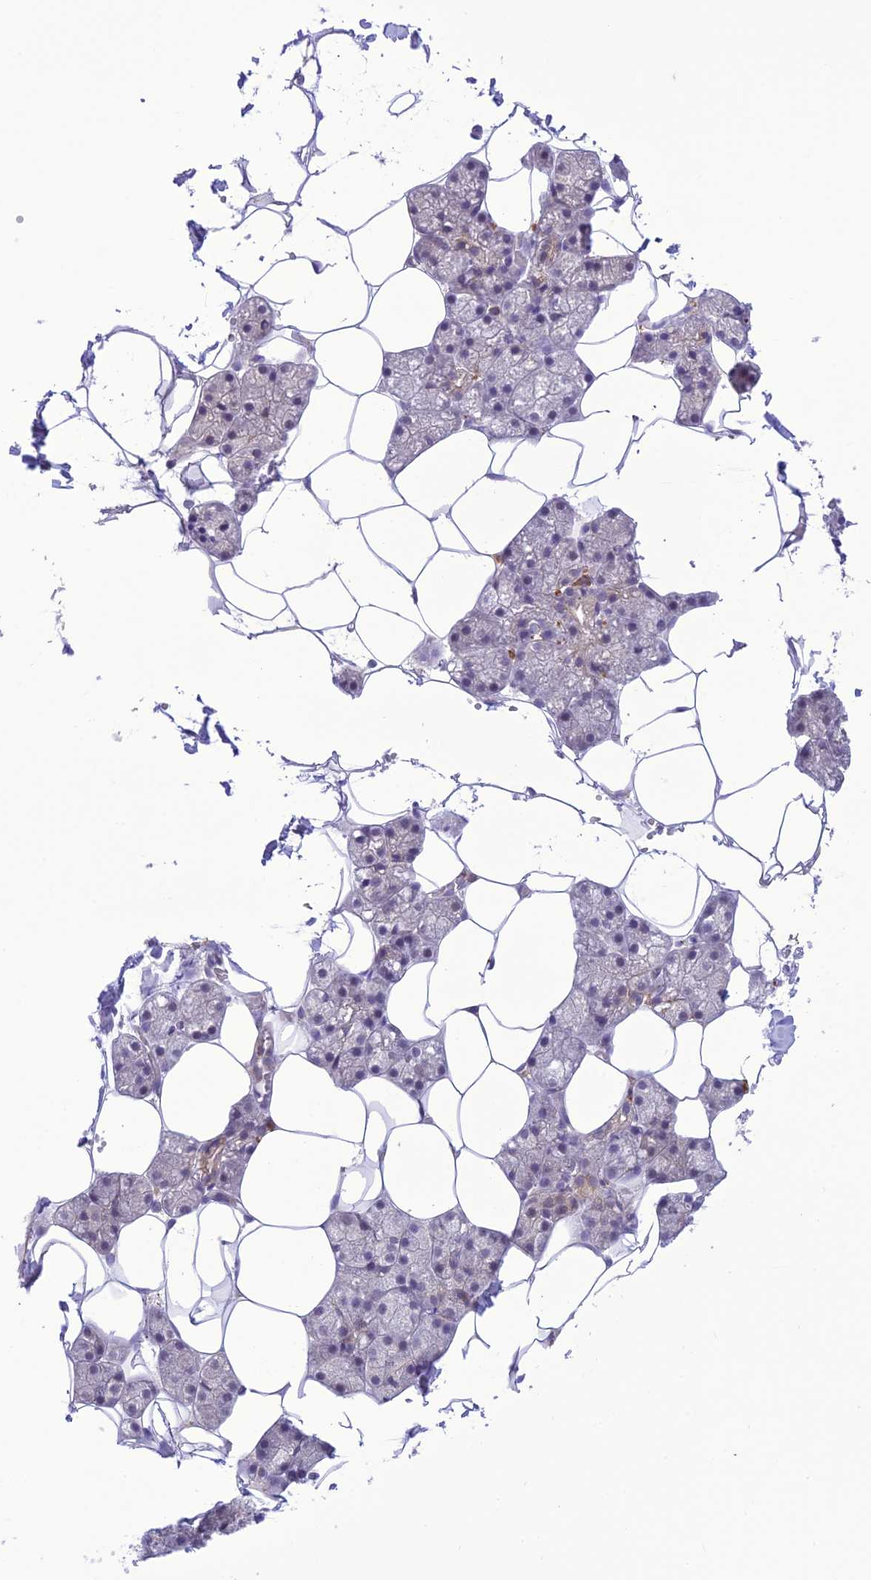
{"staining": {"intensity": "negative", "quantity": "none", "location": "none"}, "tissue": "salivary gland", "cell_type": "Glandular cells", "image_type": "normal", "snomed": [{"axis": "morphology", "description": "Normal tissue, NOS"}, {"axis": "topography", "description": "Salivary gland"}], "caption": "A micrograph of human salivary gland is negative for staining in glandular cells. (Stains: DAB (3,3'-diaminobenzidine) immunohistochemistry (IHC) with hematoxylin counter stain, Microscopy: brightfield microscopy at high magnification).", "gene": "RNF126", "patient": {"sex": "male", "age": 62}}